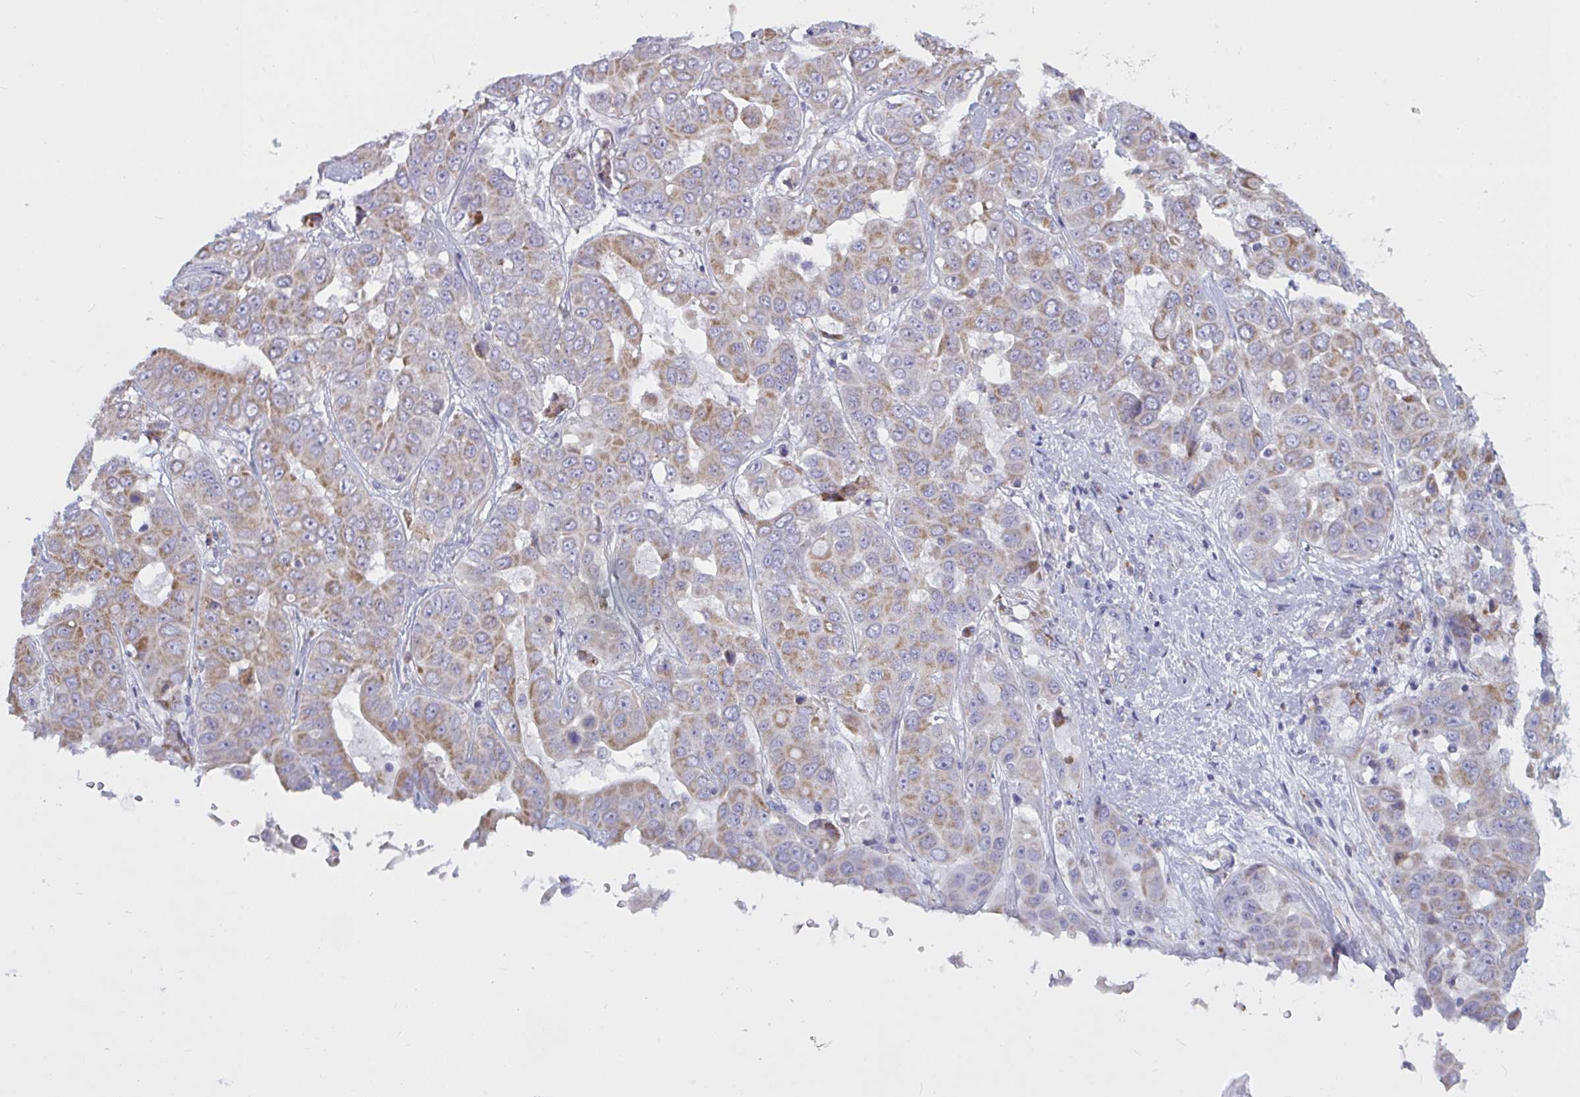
{"staining": {"intensity": "moderate", "quantity": "25%-75%", "location": "cytoplasmic/membranous"}, "tissue": "liver cancer", "cell_type": "Tumor cells", "image_type": "cancer", "snomed": [{"axis": "morphology", "description": "Cholangiocarcinoma"}, {"axis": "topography", "description": "Liver"}], "caption": "A brown stain labels moderate cytoplasmic/membranous staining of a protein in human liver cancer tumor cells.", "gene": "ATG9A", "patient": {"sex": "female", "age": 52}}